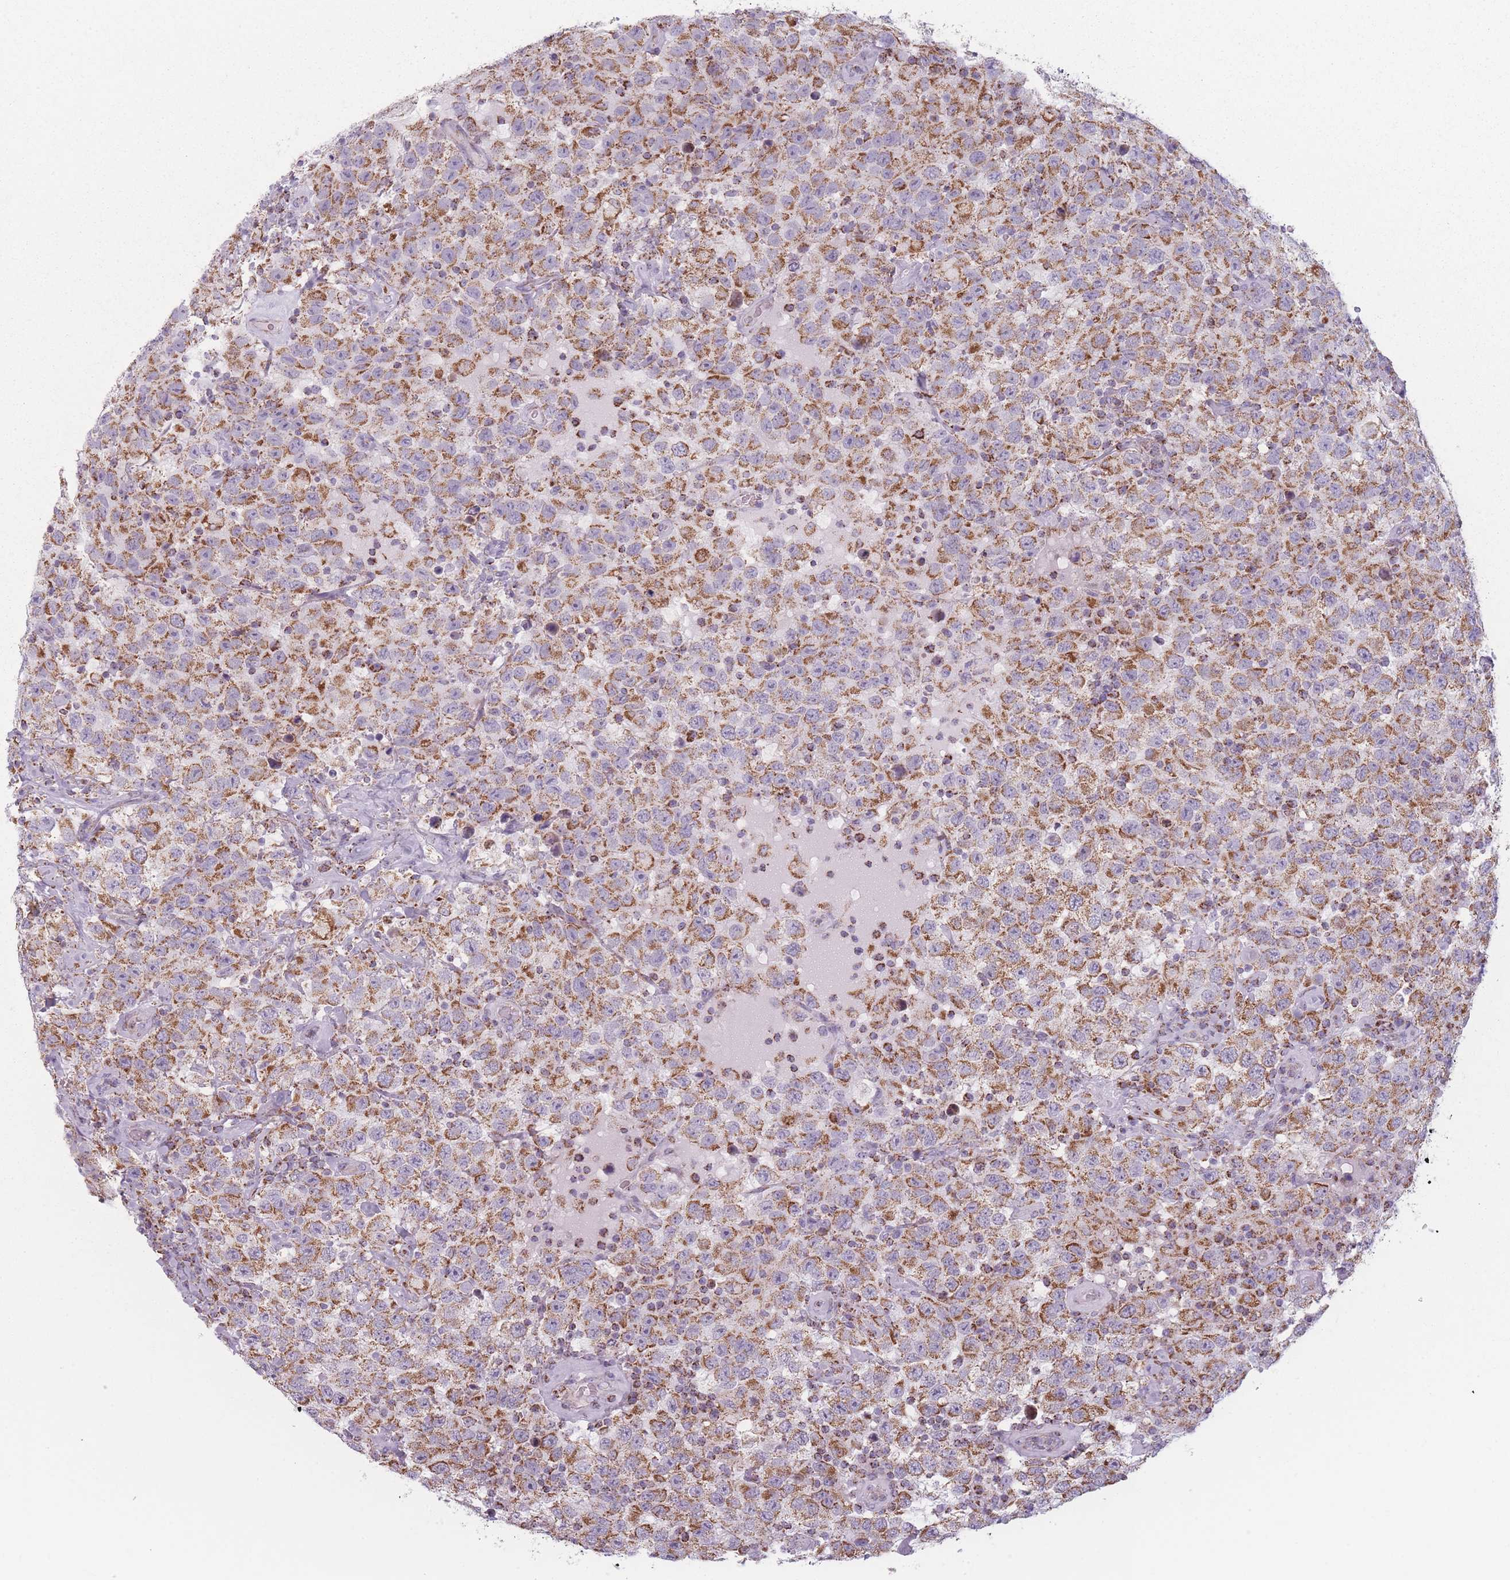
{"staining": {"intensity": "moderate", "quantity": ">75%", "location": "cytoplasmic/membranous"}, "tissue": "testis cancer", "cell_type": "Tumor cells", "image_type": "cancer", "snomed": [{"axis": "morphology", "description": "Seminoma, NOS"}, {"axis": "topography", "description": "Testis"}], "caption": "Immunohistochemical staining of human seminoma (testis) exhibits medium levels of moderate cytoplasmic/membranous protein expression in approximately >75% of tumor cells.", "gene": "DCHS1", "patient": {"sex": "male", "age": 41}}